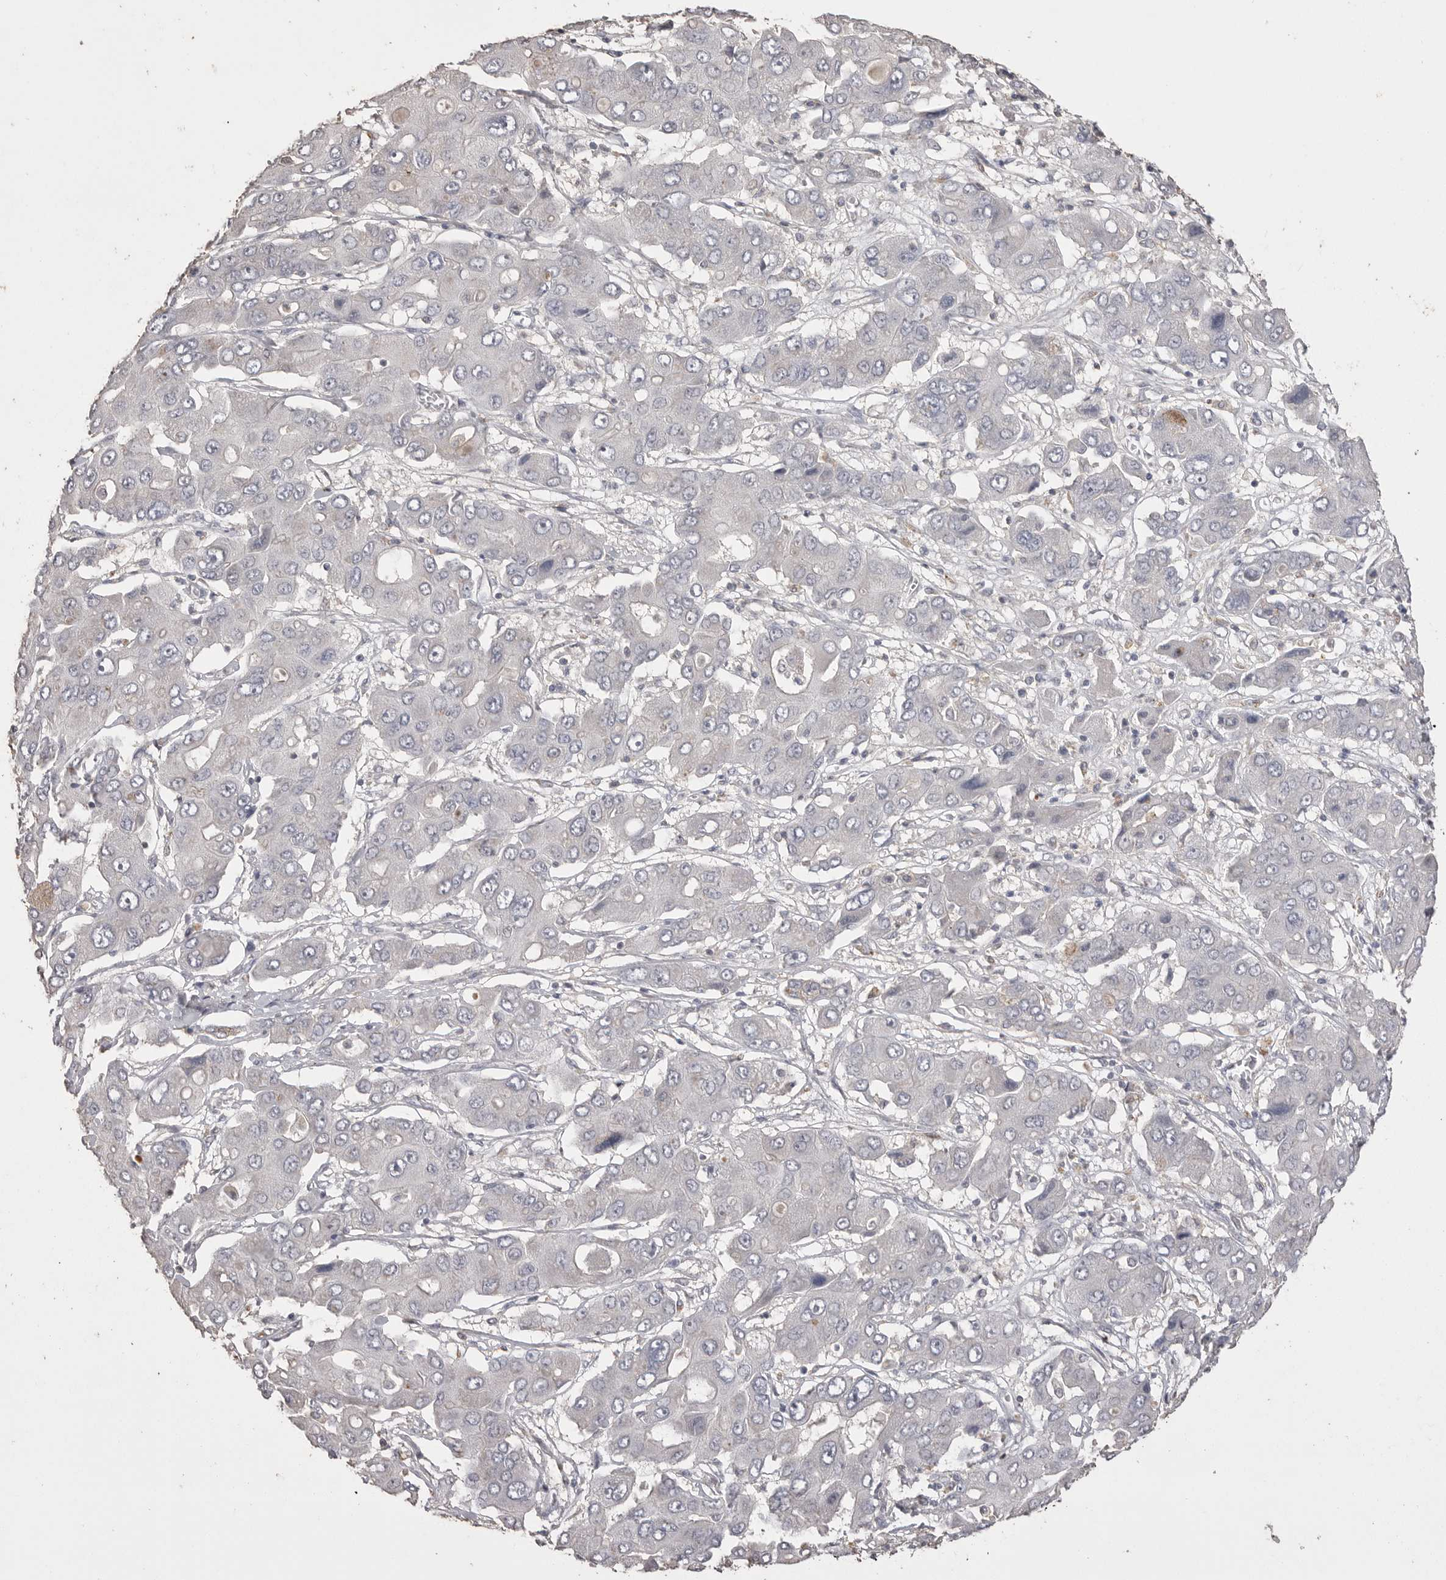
{"staining": {"intensity": "weak", "quantity": "<25%", "location": "cytoplasmic/membranous"}, "tissue": "liver cancer", "cell_type": "Tumor cells", "image_type": "cancer", "snomed": [{"axis": "morphology", "description": "Cholangiocarcinoma"}, {"axis": "topography", "description": "Liver"}], "caption": "This is an immunohistochemistry (IHC) histopathology image of human cholangiocarcinoma (liver). There is no staining in tumor cells.", "gene": "MMP7", "patient": {"sex": "male", "age": 67}}